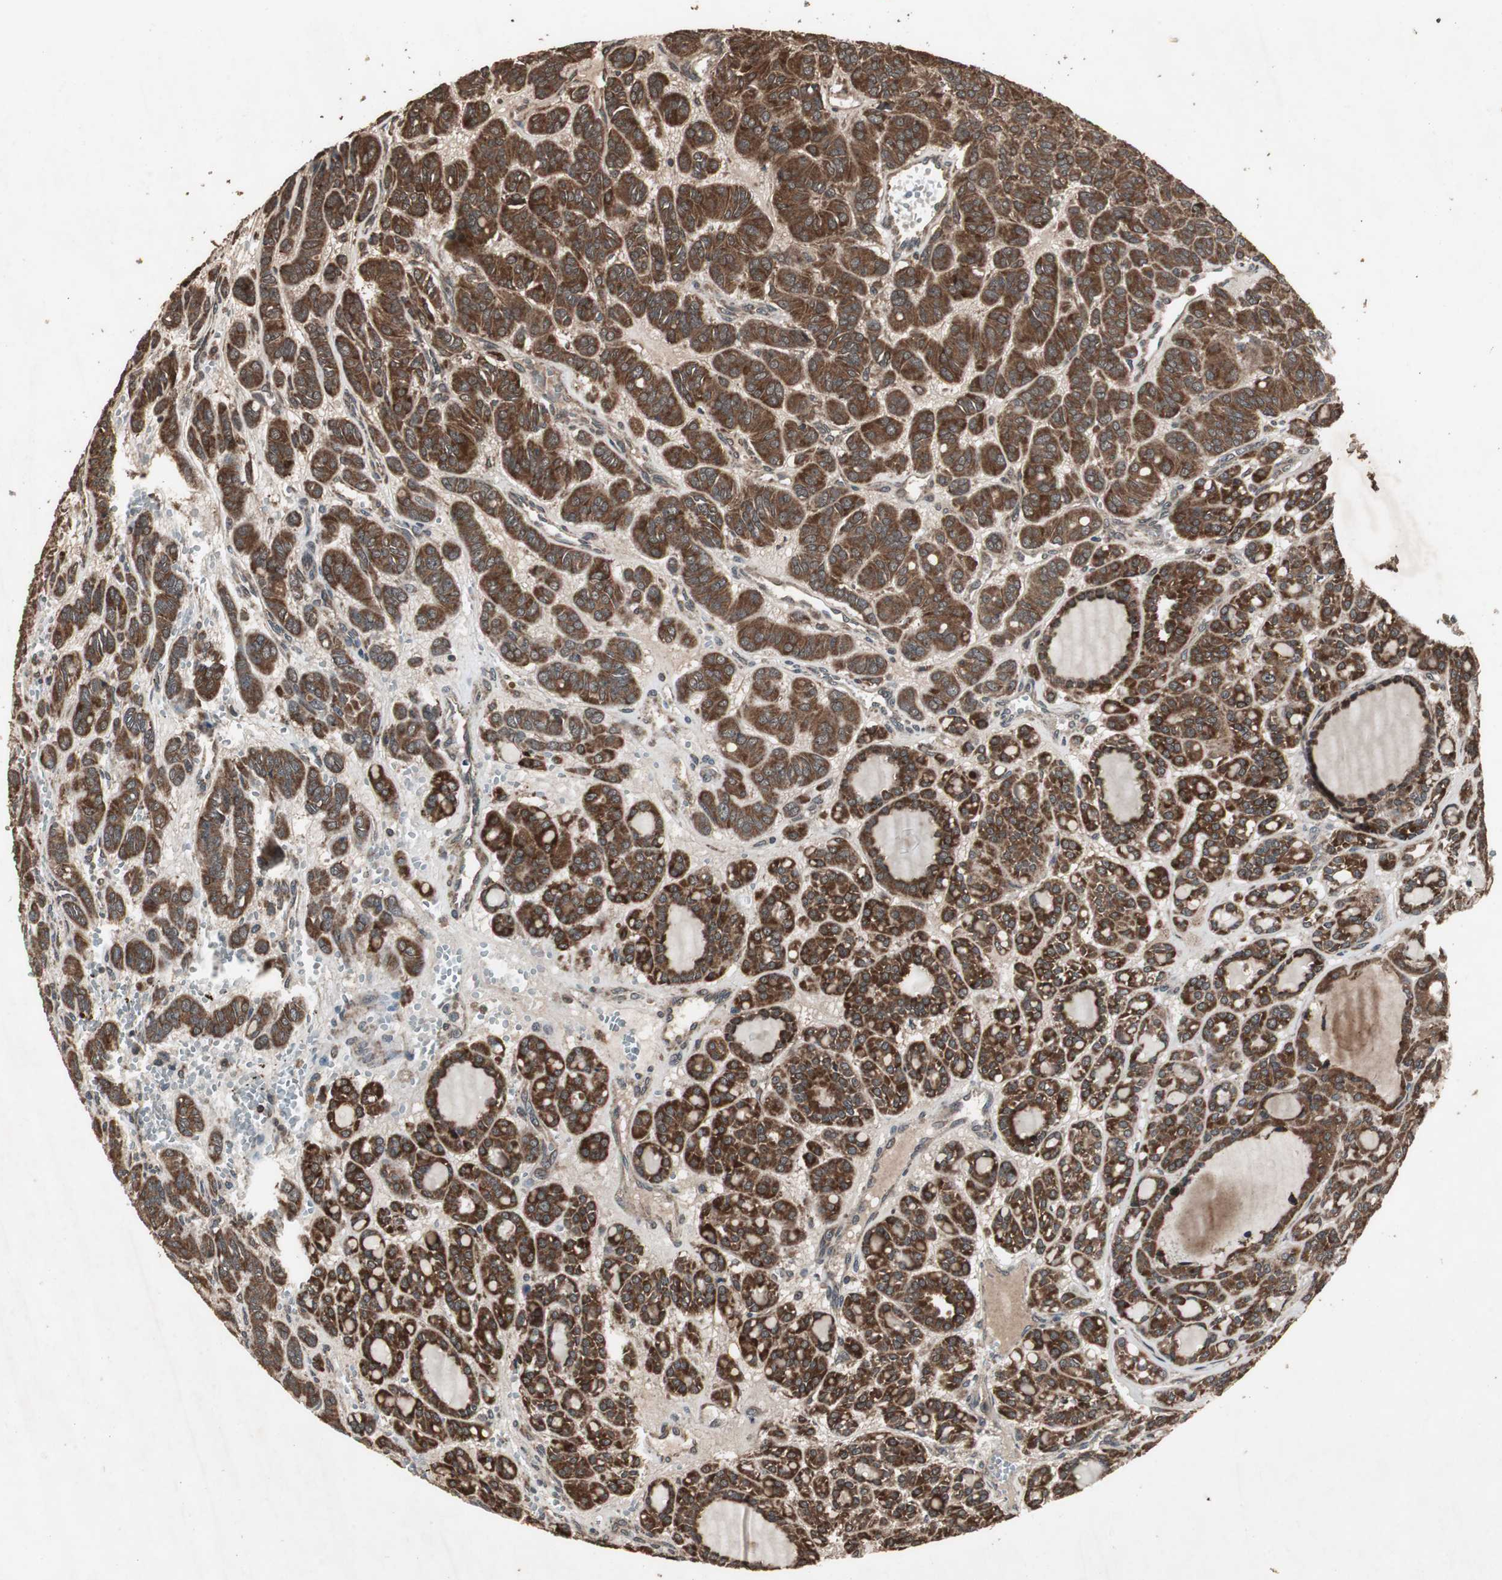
{"staining": {"intensity": "strong", "quantity": ">75%", "location": "cytoplasmic/membranous"}, "tissue": "thyroid cancer", "cell_type": "Tumor cells", "image_type": "cancer", "snomed": [{"axis": "morphology", "description": "Follicular adenoma carcinoma, NOS"}, {"axis": "topography", "description": "Thyroid gland"}], "caption": "This is a histology image of immunohistochemistry (IHC) staining of thyroid cancer, which shows strong positivity in the cytoplasmic/membranous of tumor cells.", "gene": "LAMTOR5", "patient": {"sex": "female", "age": 71}}